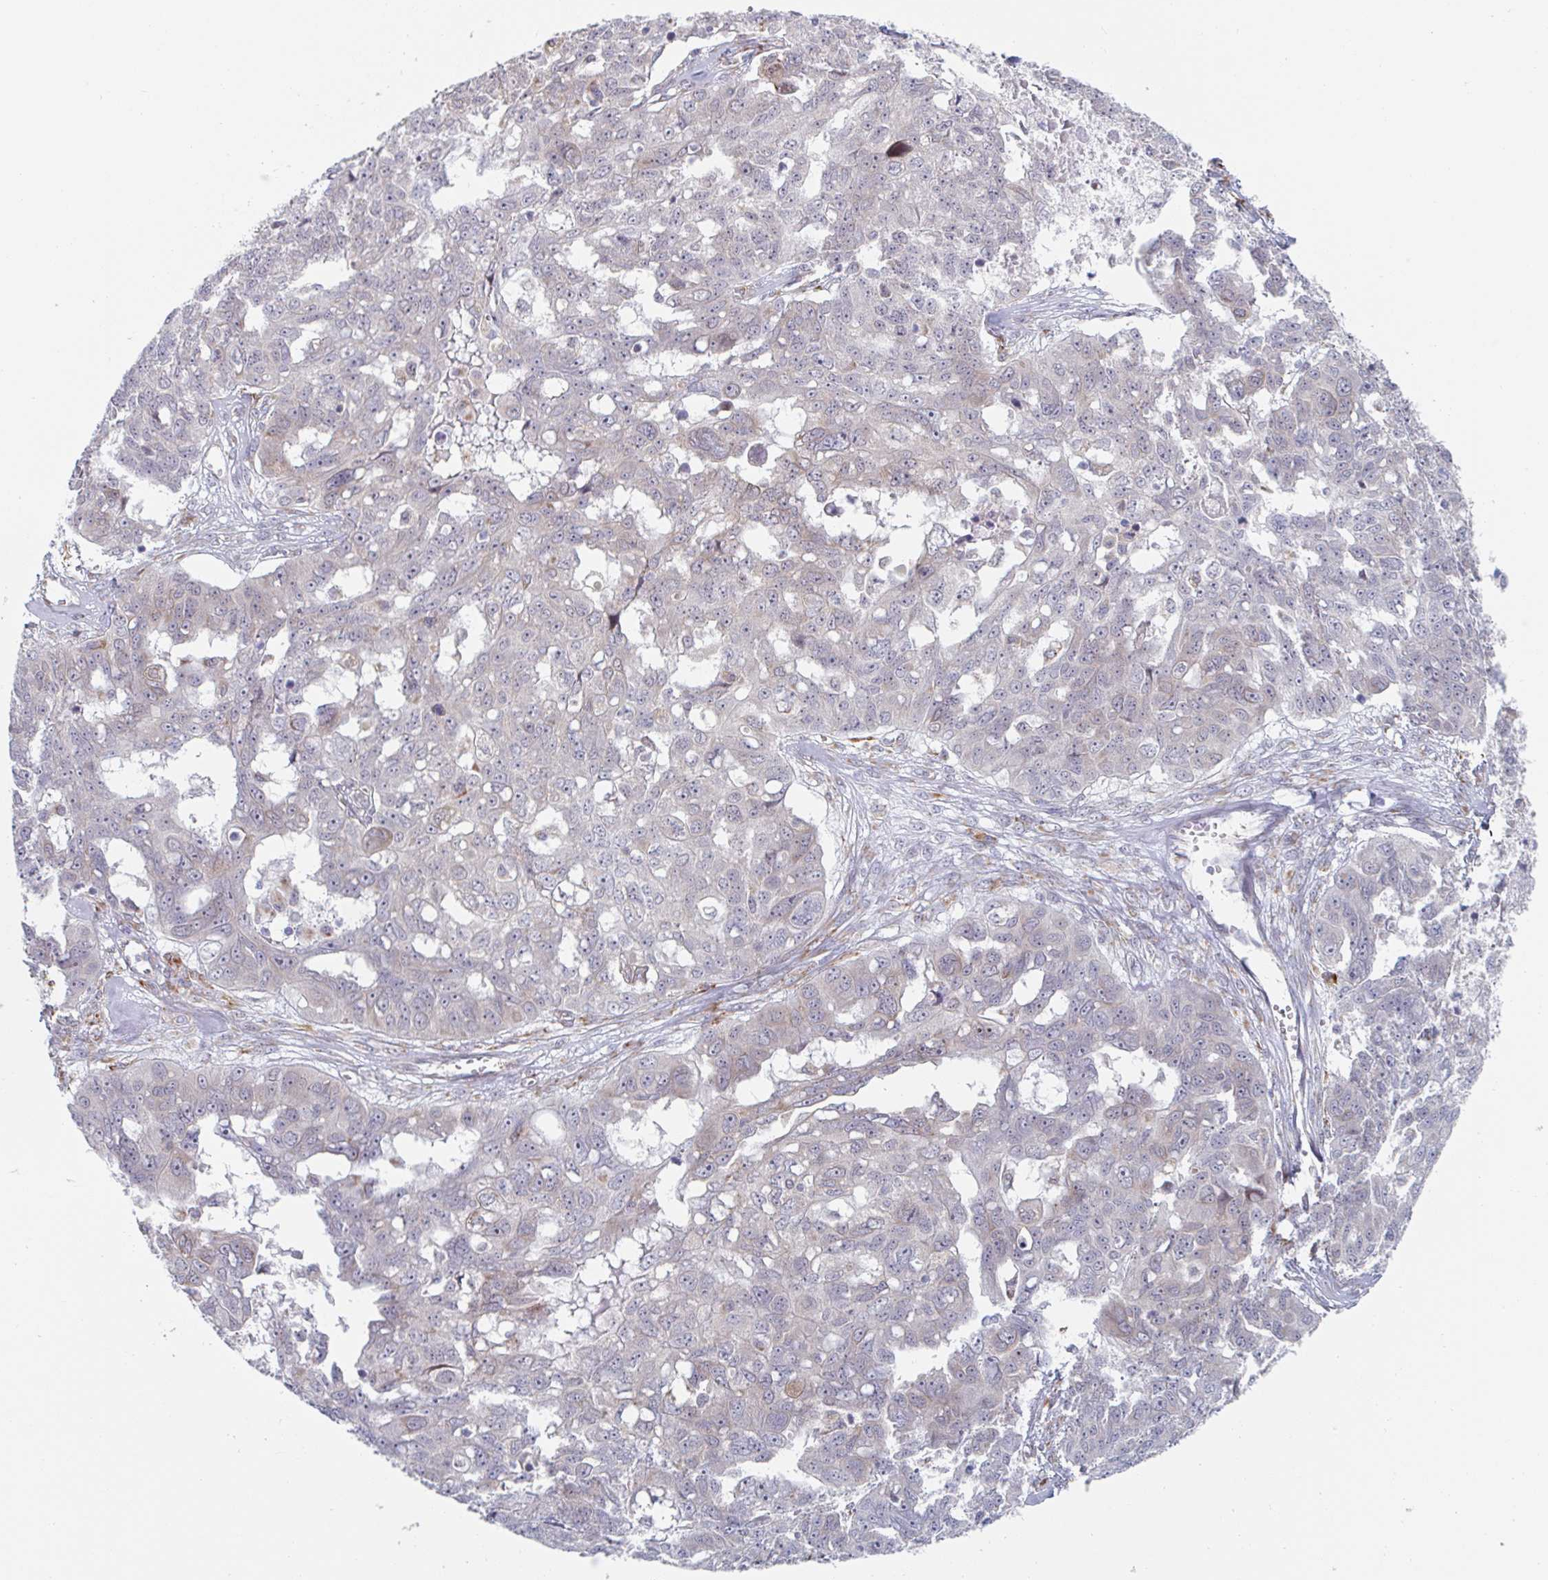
{"staining": {"intensity": "weak", "quantity": "<25%", "location": "cytoplasmic/membranous"}, "tissue": "ovarian cancer", "cell_type": "Tumor cells", "image_type": "cancer", "snomed": [{"axis": "morphology", "description": "Carcinoma, endometroid"}, {"axis": "topography", "description": "Ovary"}], "caption": "High power microscopy photomicrograph of an immunohistochemistry image of endometroid carcinoma (ovarian), revealing no significant positivity in tumor cells.", "gene": "TRAPPC10", "patient": {"sex": "female", "age": 70}}